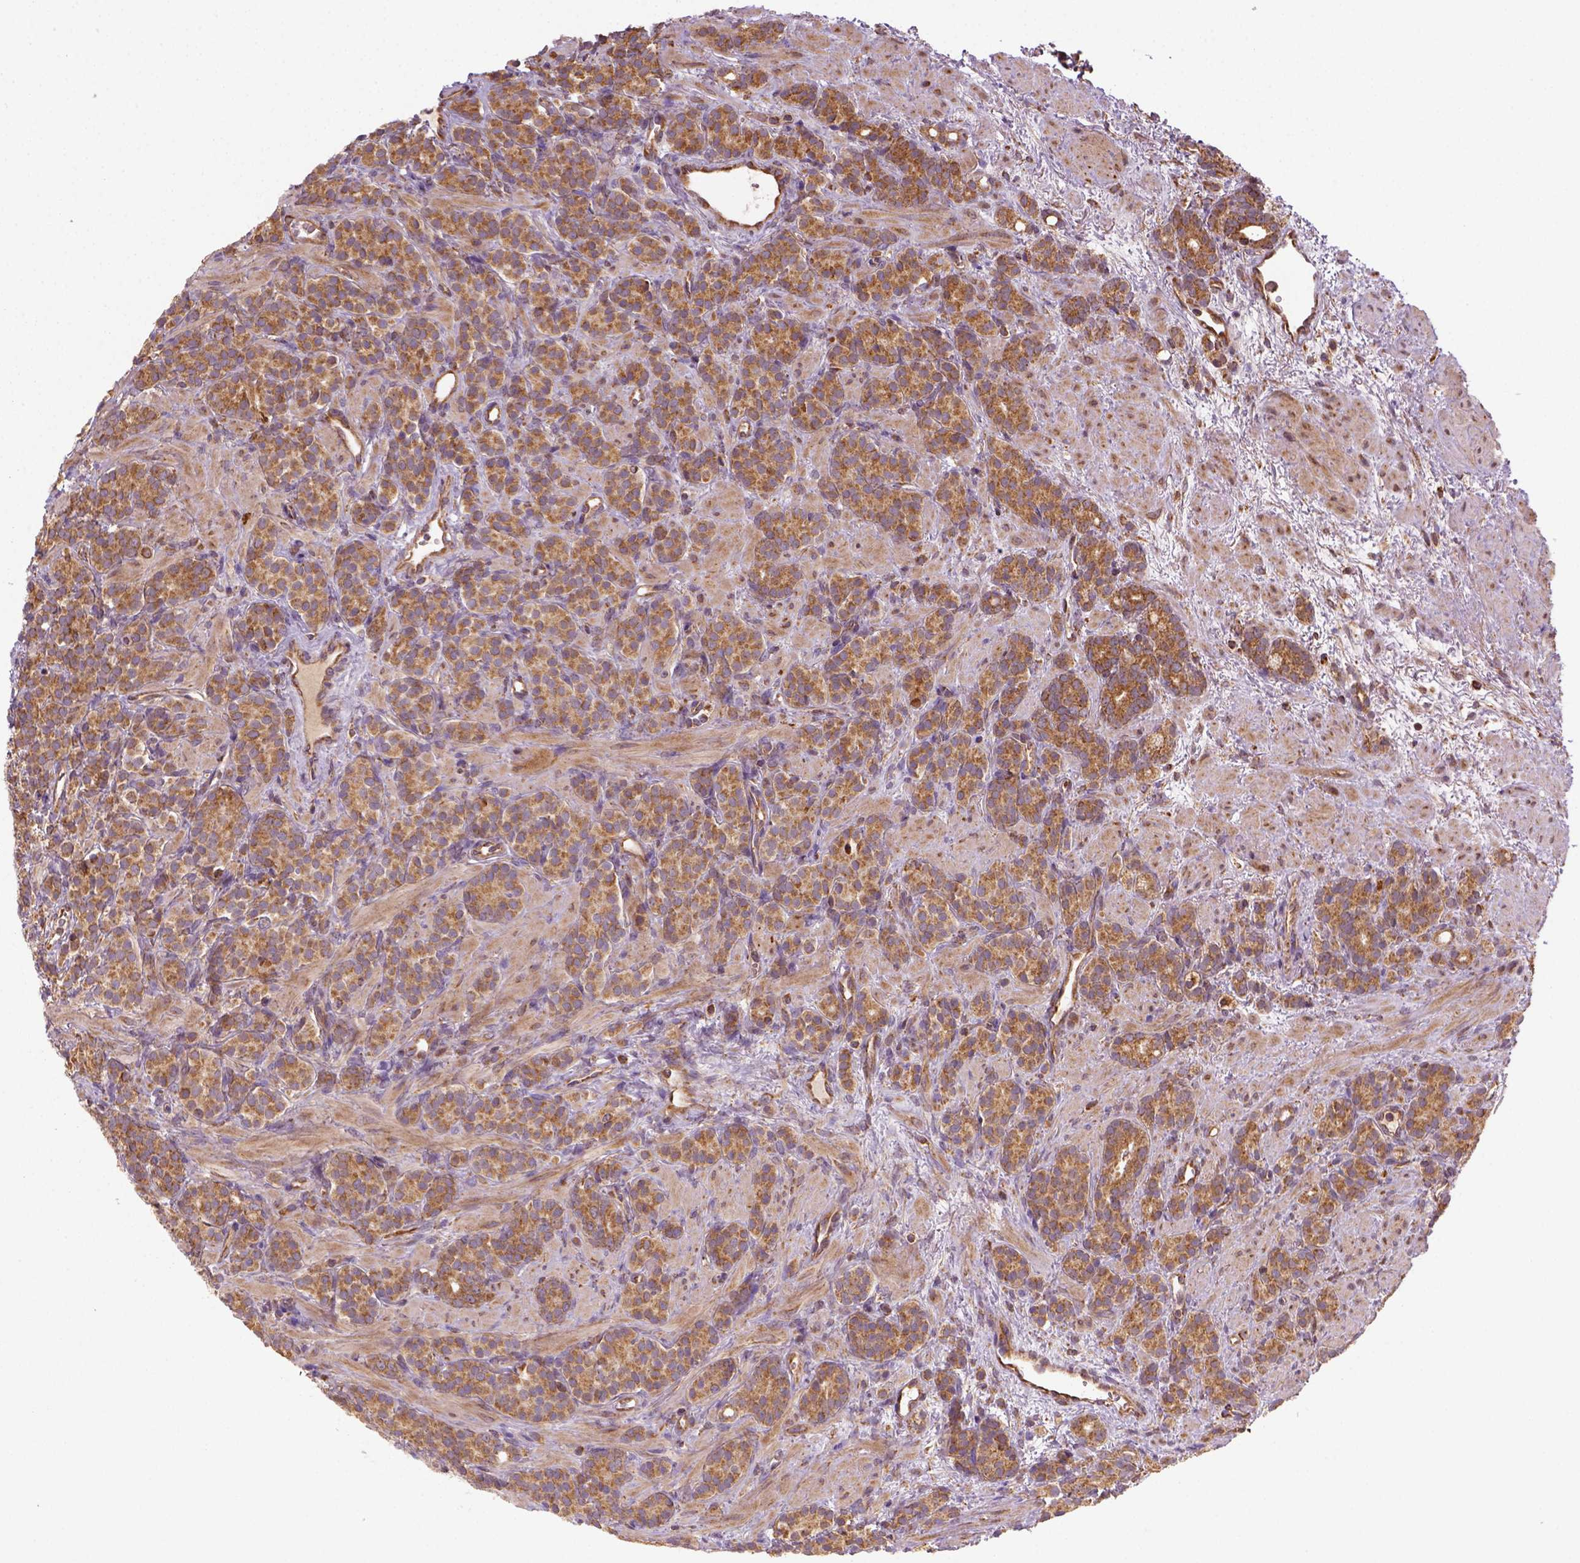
{"staining": {"intensity": "moderate", "quantity": ">75%", "location": "cytoplasmic/membranous"}, "tissue": "prostate cancer", "cell_type": "Tumor cells", "image_type": "cancer", "snomed": [{"axis": "morphology", "description": "Adenocarcinoma, High grade"}, {"axis": "topography", "description": "Prostate"}], "caption": "Moderate cytoplasmic/membranous positivity is seen in about >75% of tumor cells in adenocarcinoma (high-grade) (prostate).", "gene": "MAPK8IP3", "patient": {"sex": "male", "age": 84}}